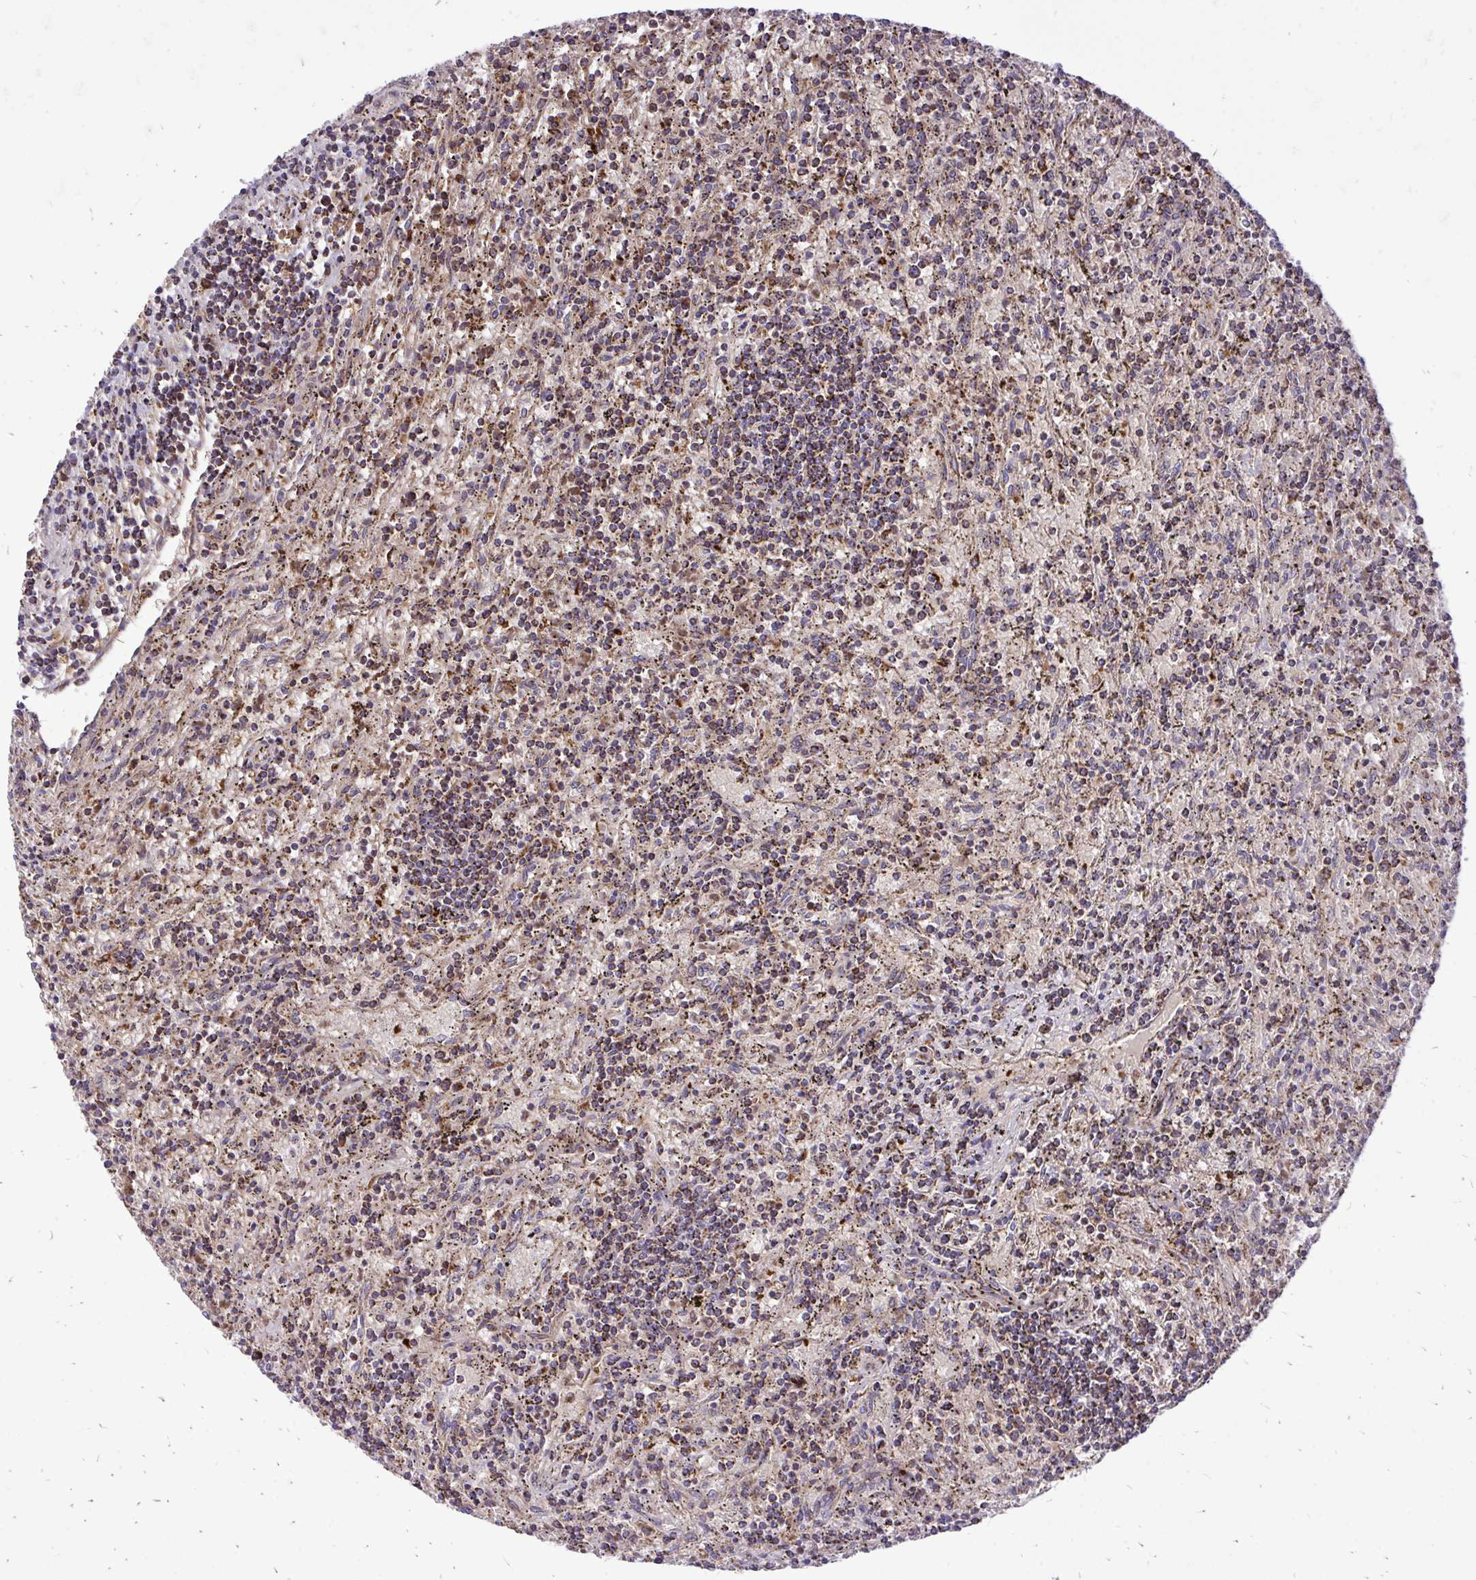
{"staining": {"intensity": "moderate", "quantity": ">75%", "location": "cytoplasmic/membranous"}, "tissue": "lymphoma", "cell_type": "Tumor cells", "image_type": "cancer", "snomed": [{"axis": "morphology", "description": "Malignant lymphoma, non-Hodgkin's type, Low grade"}, {"axis": "topography", "description": "Spleen"}], "caption": "Immunohistochemistry (IHC) photomicrograph of neoplastic tissue: human lymphoma stained using immunohistochemistry displays medium levels of moderate protein expression localized specifically in the cytoplasmic/membranous of tumor cells, appearing as a cytoplasmic/membranous brown color.", "gene": "UBE2C", "patient": {"sex": "male", "age": 76}}